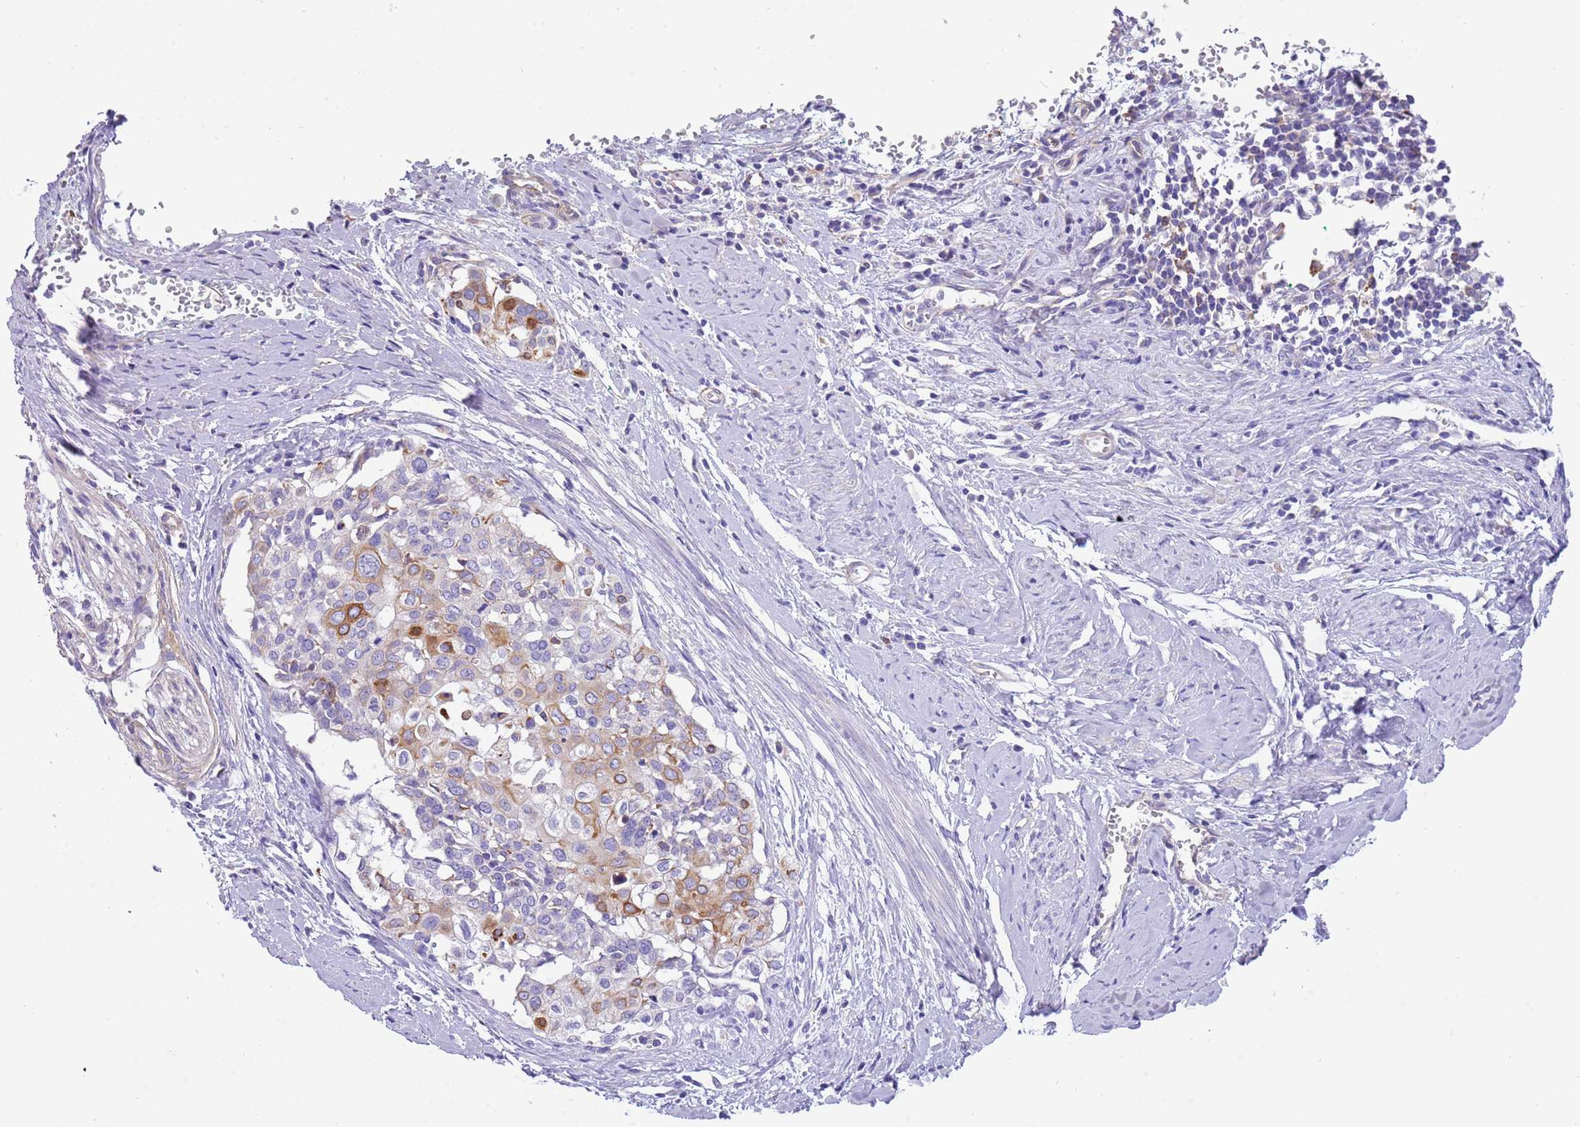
{"staining": {"intensity": "moderate", "quantity": "<25%", "location": "cytoplasmic/membranous"}, "tissue": "cervical cancer", "cell_type": "Tumor cells", "image_type": "cancer", "snomed": [{"axis": "morphology", "description": "Squamous cell carcinoma, NOS"}, {"axis": "topography", "description": "Cervix"}], "caption": "Immunohistochemistry (IHC) photomicrograph of neoplastic tissue: cervical cancer (squamous cell carcinoma) stained using IHC displays low levels of moderate protein expression localized specifically in the cytoplasmic/membranous of tumor cells, appearing as a cytoplasmic/membranous brown color.", "gene": "SERINC3", "patient": {"sex": "female", "age": 44}}